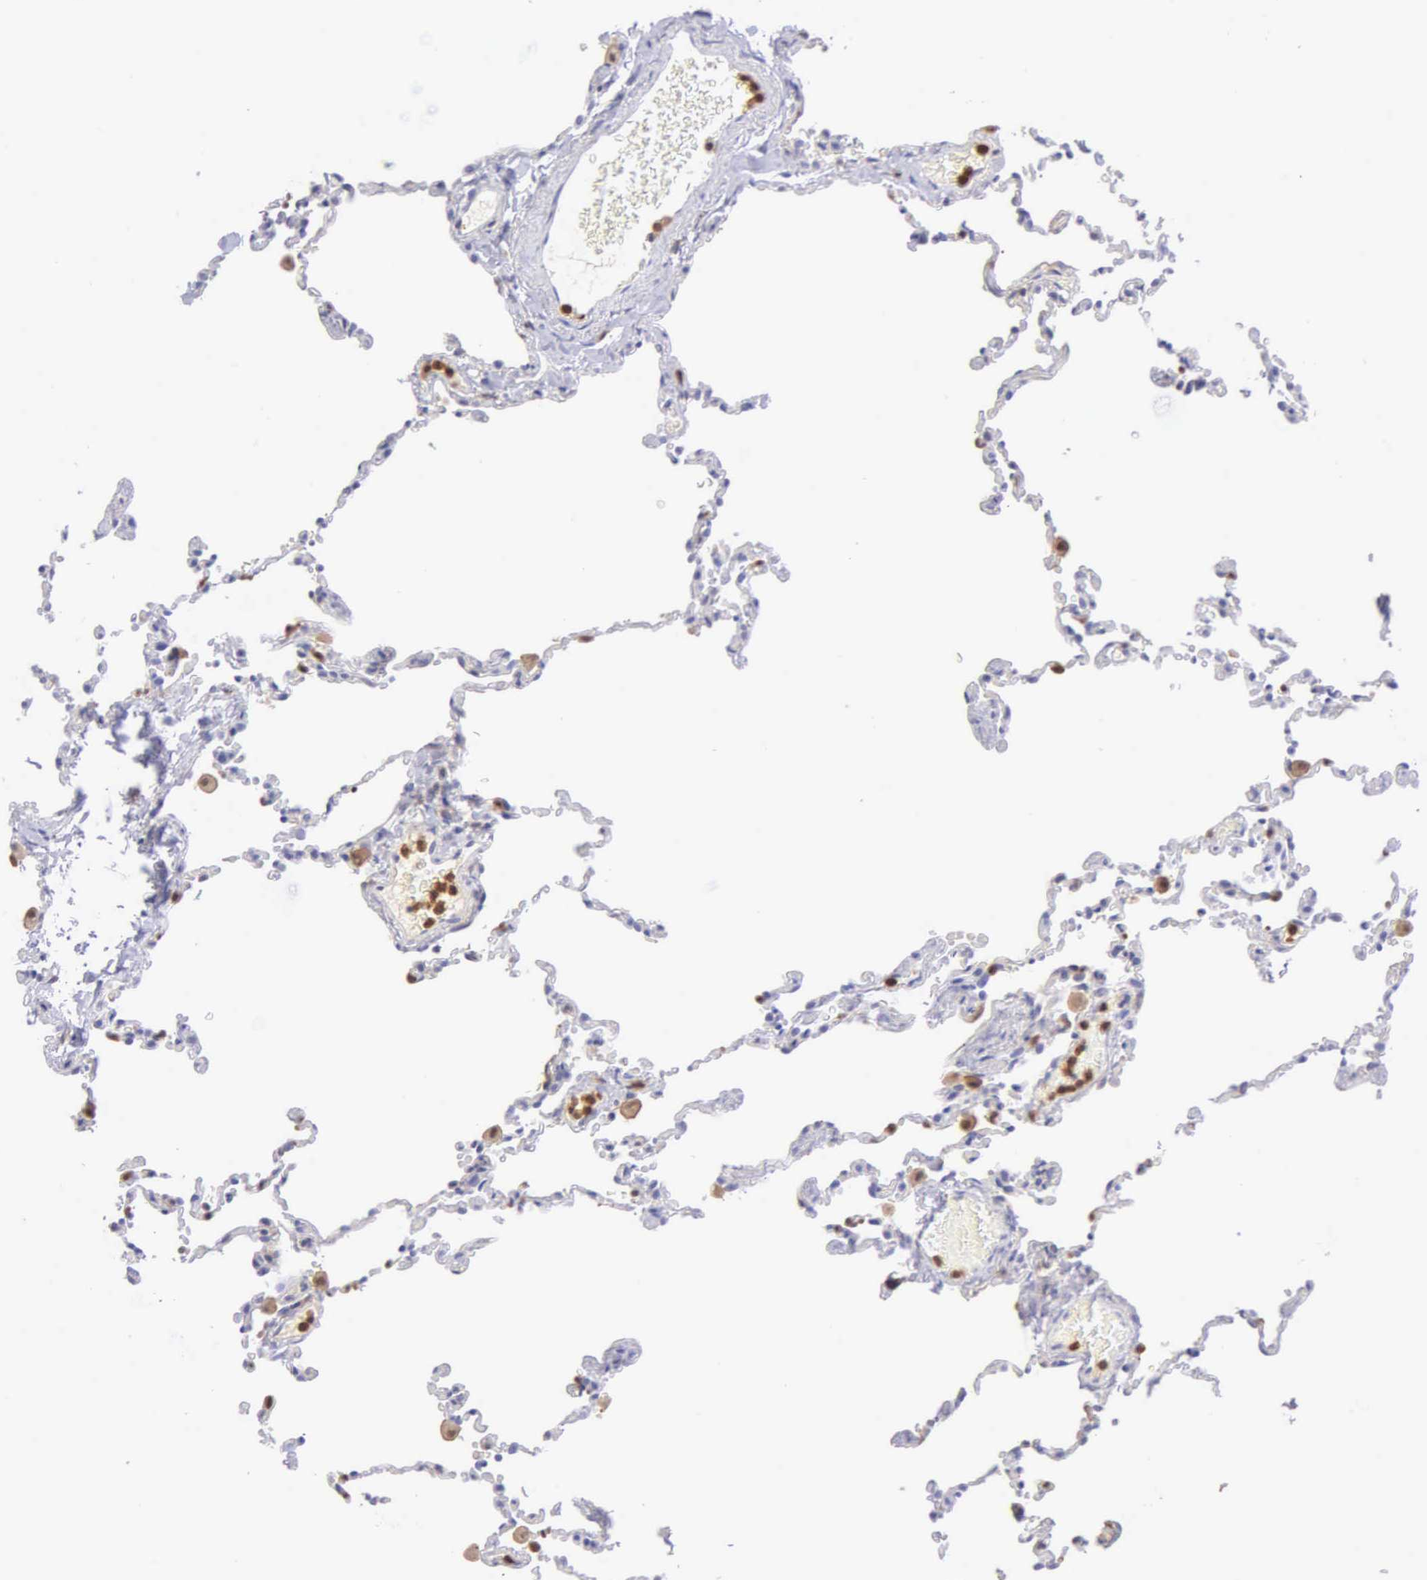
{"staining": {"intensity": "negative", "quantity": "none", "location": "none"}, "tissue": "lung", "cell_type": "Alveolar cells", "image_type": "normal", "snomed": [{"axis": "morphology", "description": "Normal tissue, NOS"}, {"axis": "topography", "description": "Lung"}], "caption": "Protein analysis of unremarkable lung demonstrates no significant positivity in alveolar cells.", "gene": "BID", "patient": {"sex": "female", "age": 61}}